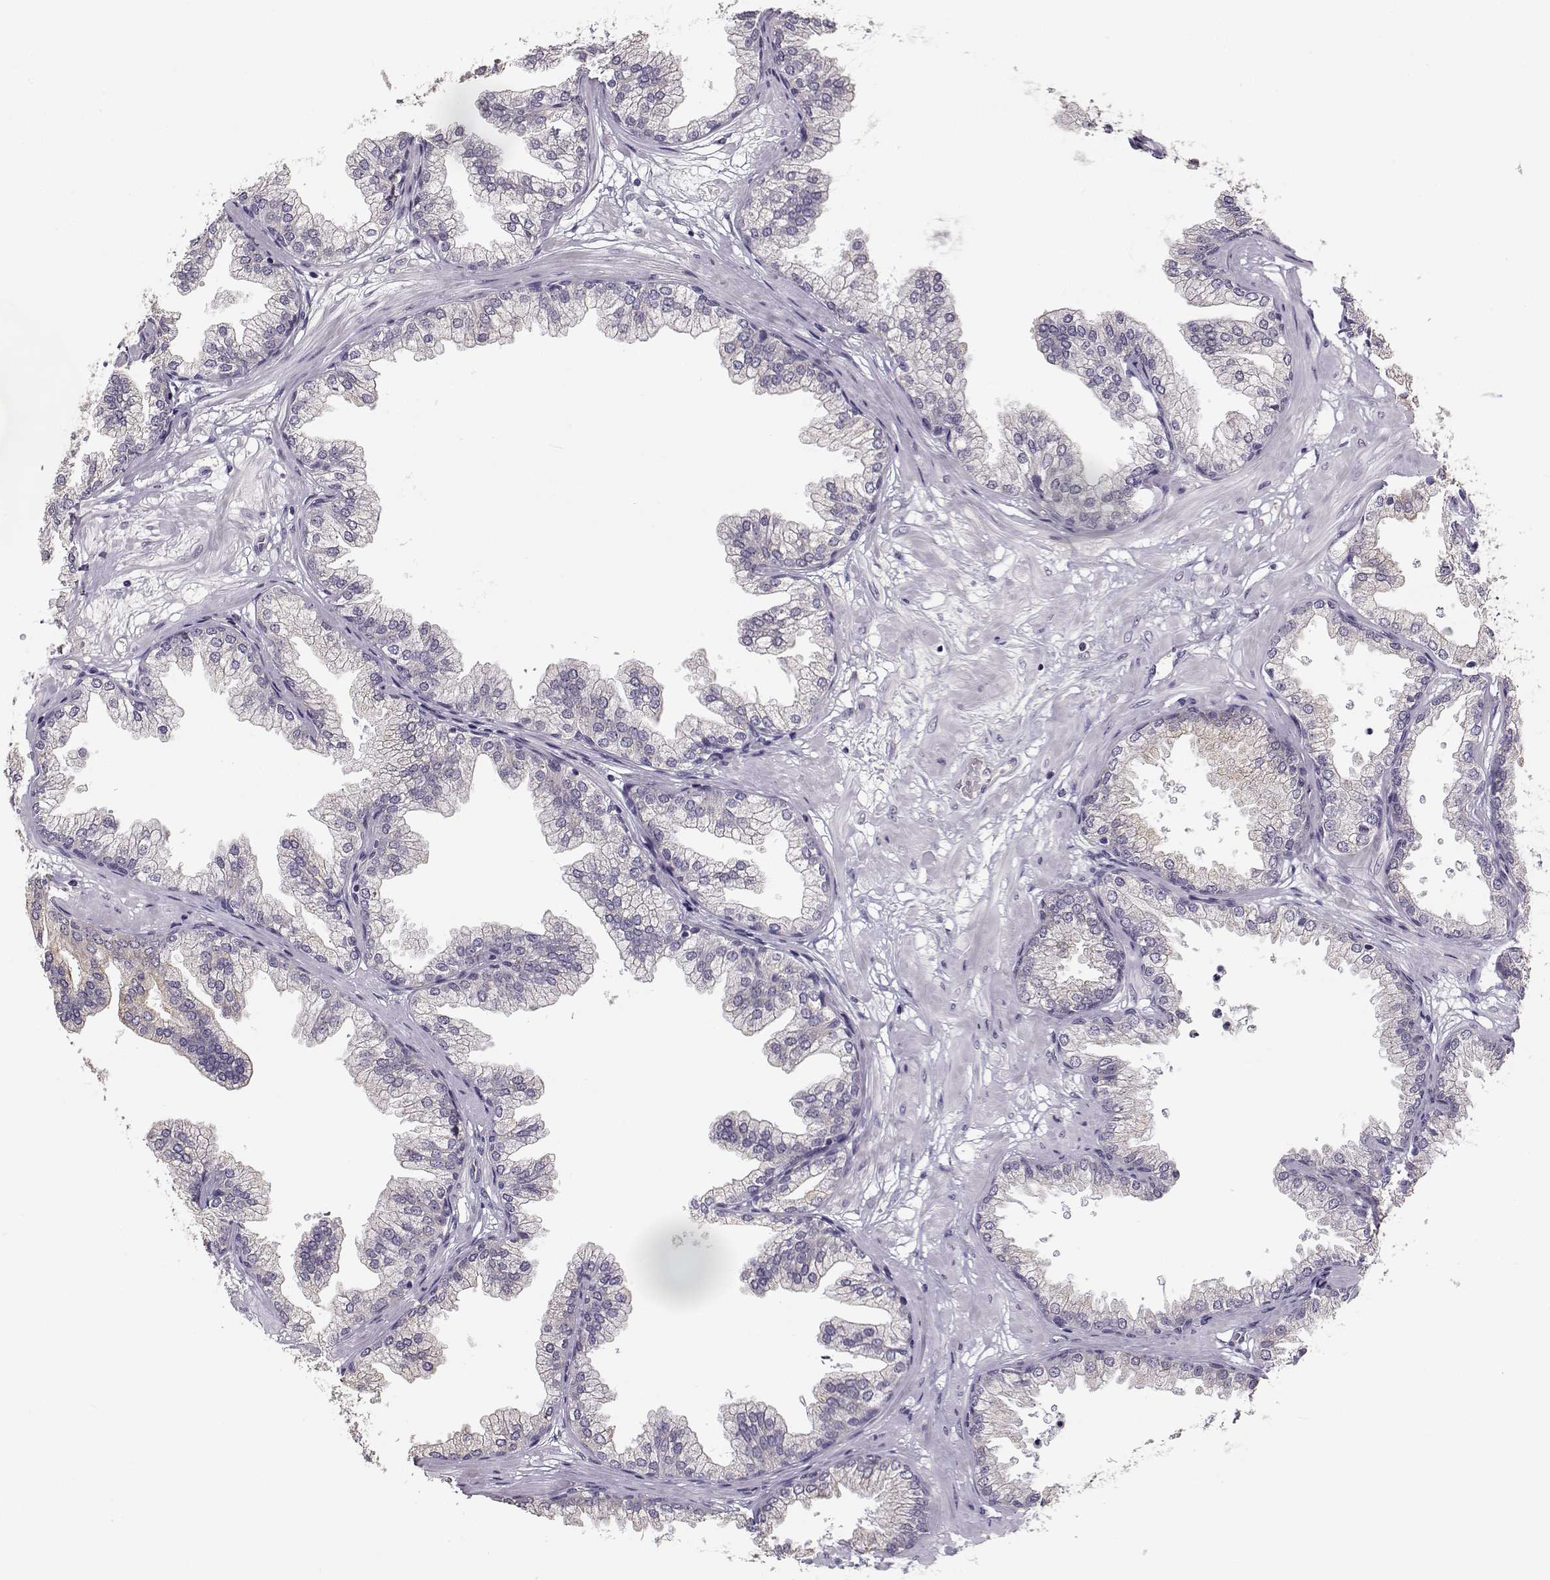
{"staining": {"intensity": "negative", "quantity": "none", "location": "none"}, "tissue": "prostate", "cell_type": "Glandular cells", "image_type": "normal", "snomed": [{"axis": "morphology", "description": "Normal tissue, NOS"}, {"axis": "topography", "description": "Prostate"}], "caption": "IHC image of normal prostate: prostate stained with DAB exhibits no significant protein positivity in glandular cells. The staining is performed using DAB brown chromogen with nuclei counter-stained in using hematoxylin.", "gene": "TMEM145", "patient": {"sex": "male", "age": 37}}